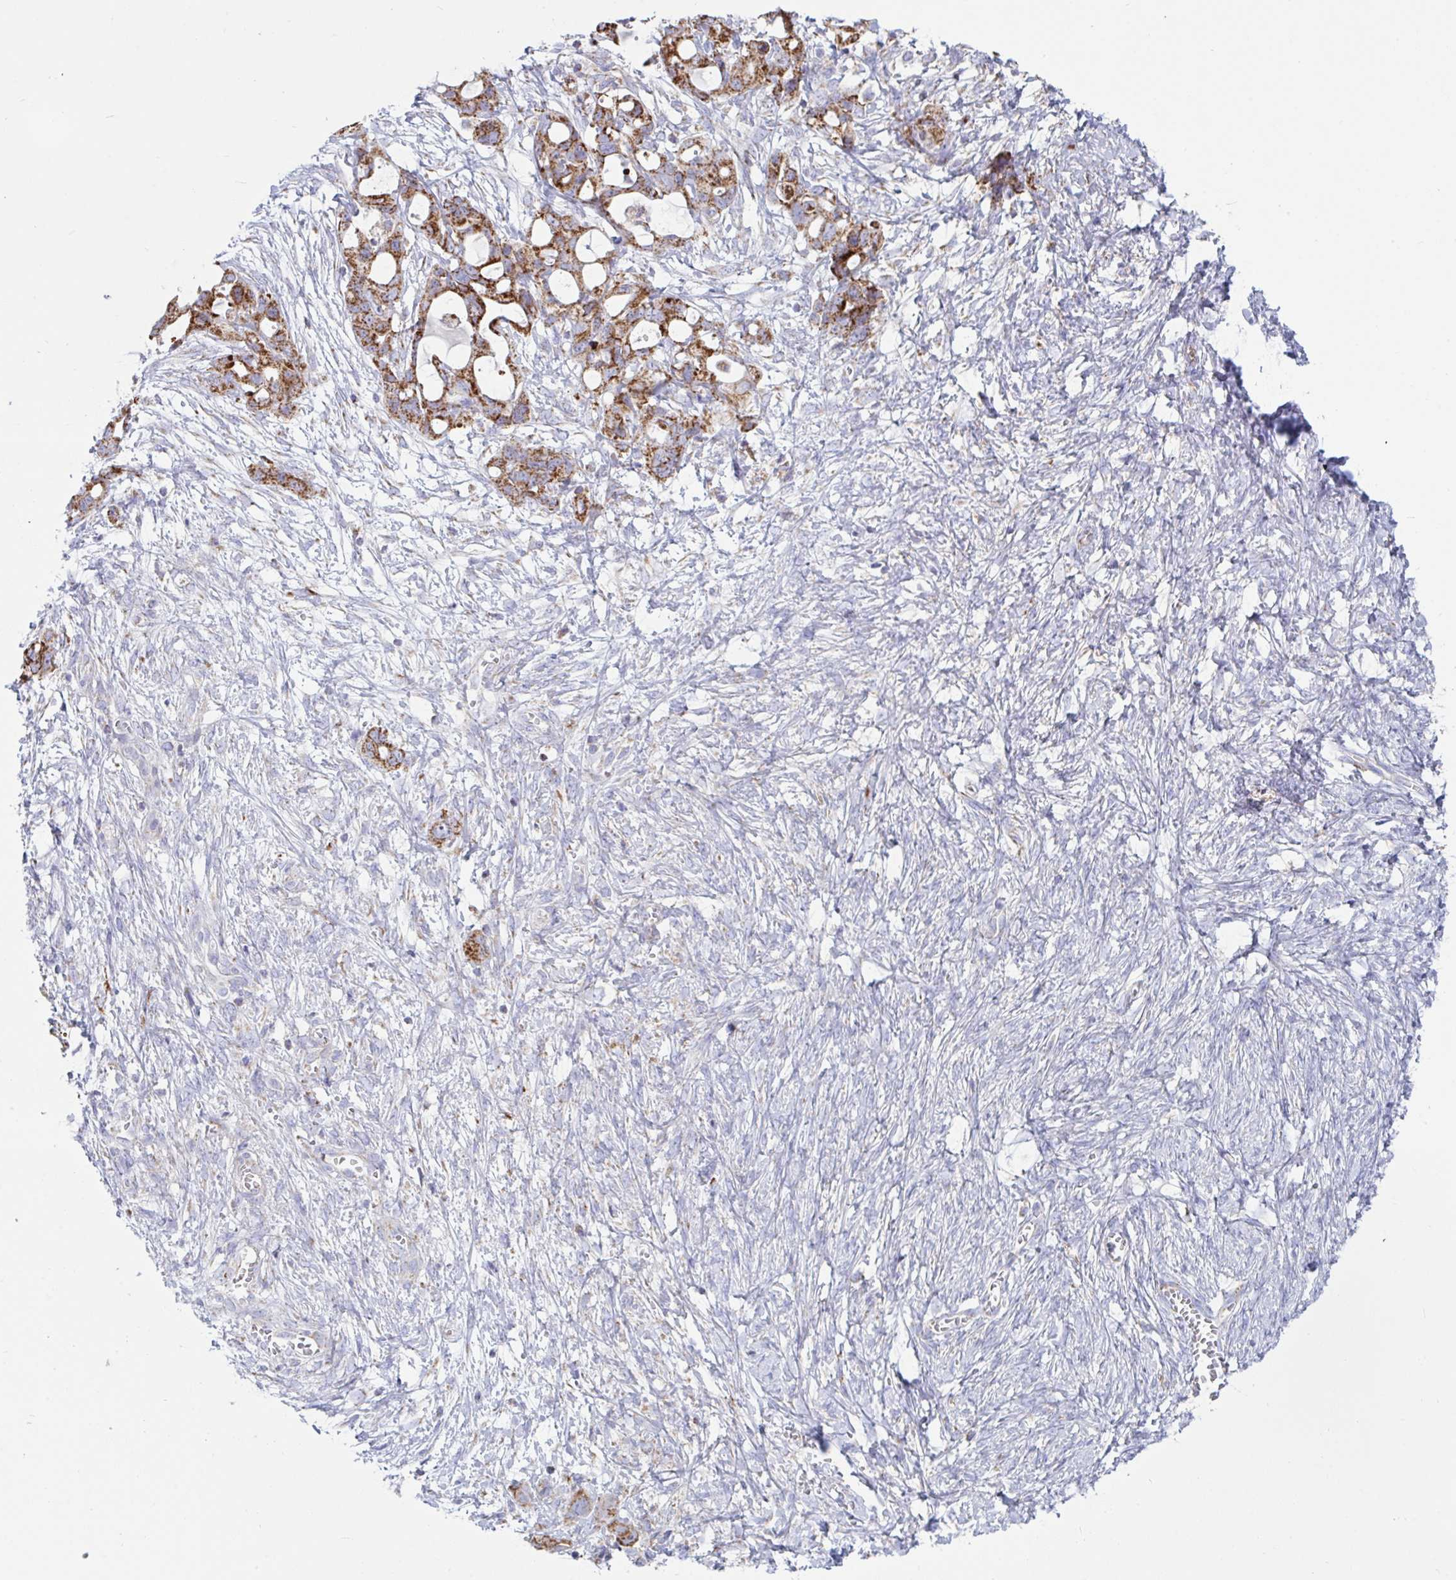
{"staining": {"intensity": "moderate", "quantity": ">75%", "location": "cytoplasmic/membranous"}, "tissue": "ovarian cancer", "cell_type": "Tumor cells", "image_type": "cancer", "snomed": [{"axis": "morphology", "description": "Cystadenocarcinoma, mucinous, NOS"}, {"axis": "topography", "description": "Ovary"}], "caption": "A histopathology image of human ovarian cancer stained for a protein shows moderate cytoplasmic/membranous brown staining in tumor cells.", "gene": "HSPE1", "patient": {"sex": "female", "age": 70}}